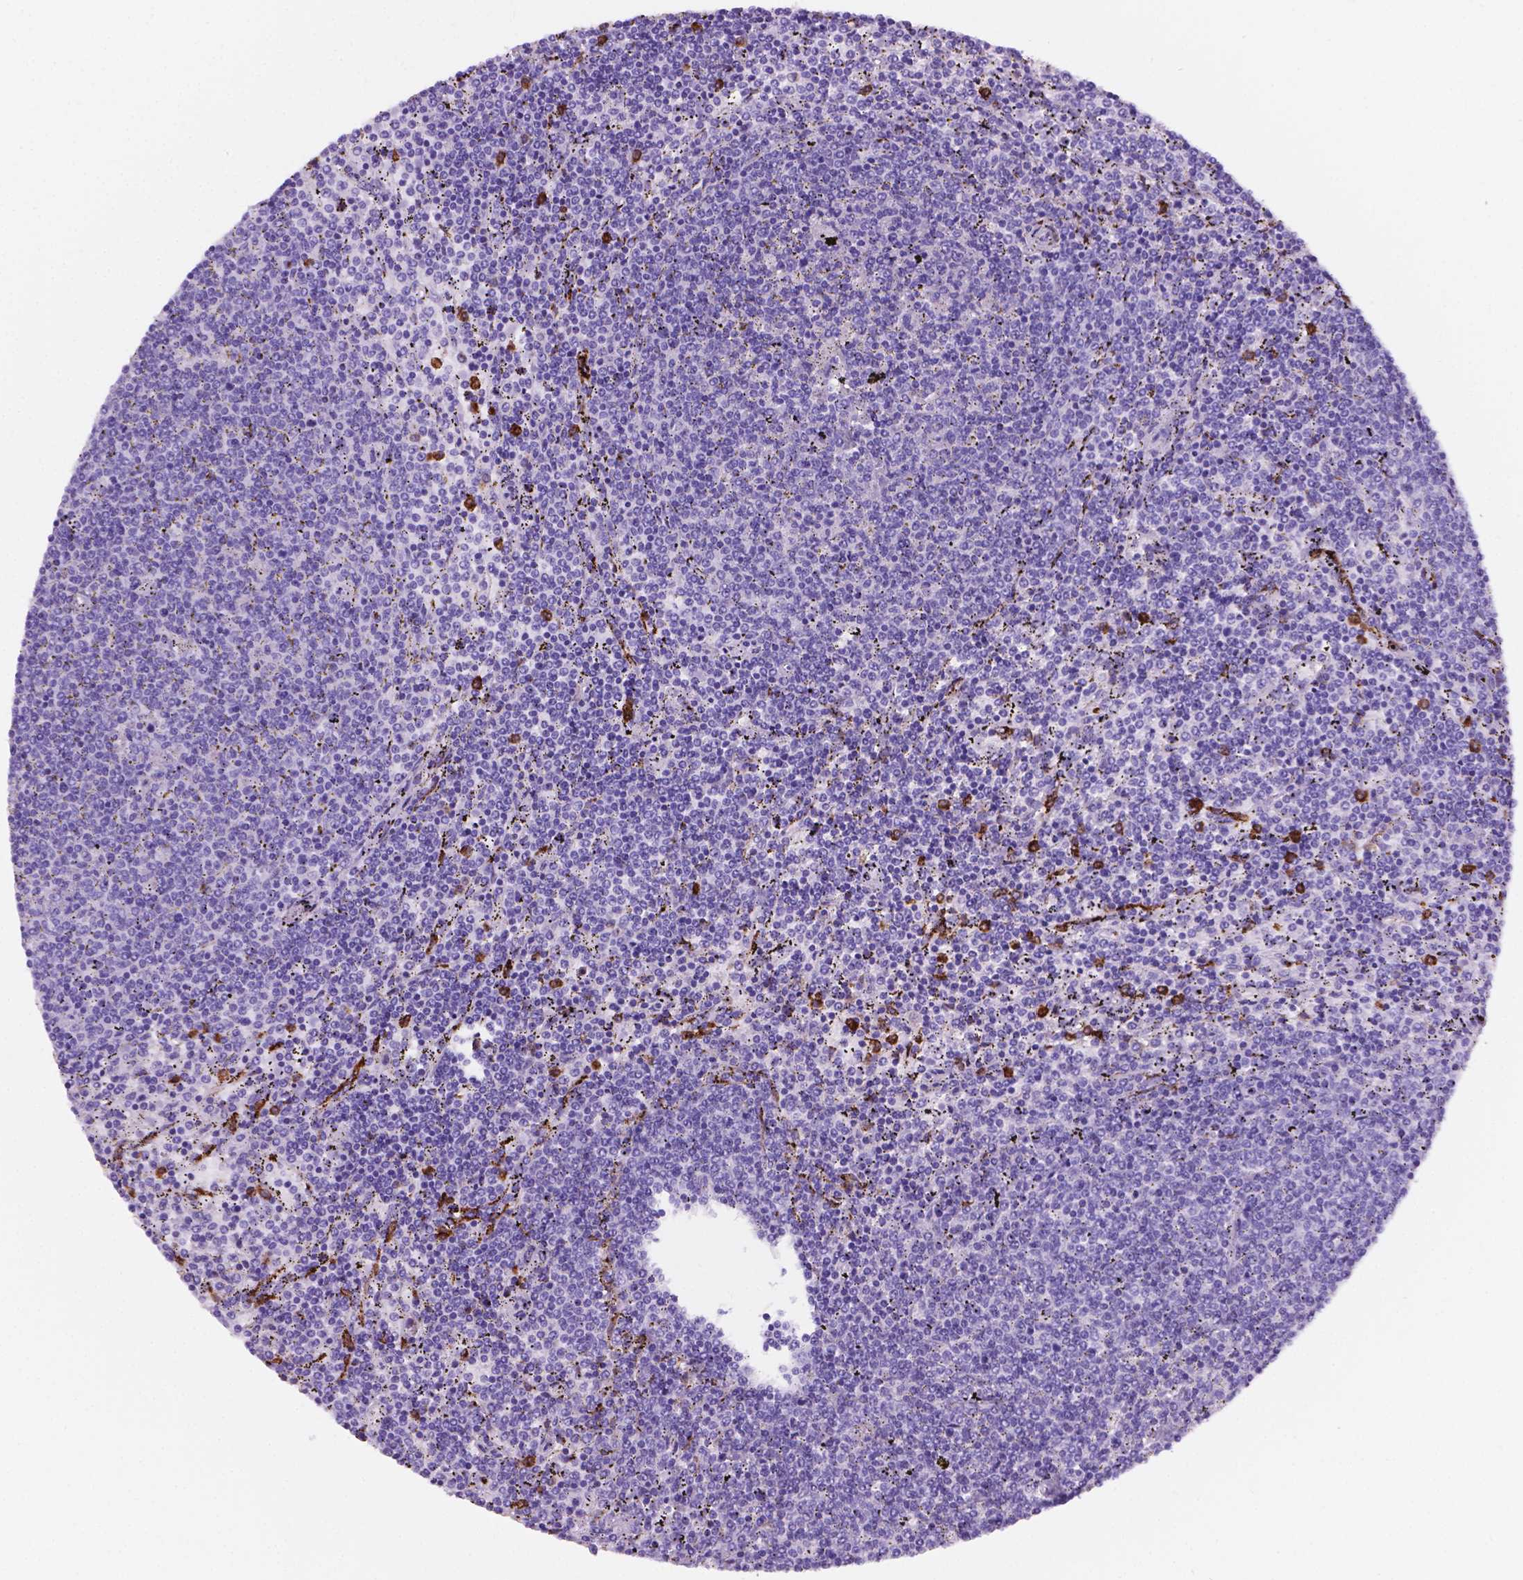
{"staining": {"intensity": "negative", "quantity": "none", "location": "none"}, "tissue": "lymphoma", "cell_type": "Tumor cells", "image_type": "cancer", "snomed": [{"axis": "morphology", "description": "Malignant lymphoma, non-Hodgkin's type, Low grade"}, {"axis": "topography", "description": "Spleen"}], "caption": "DAB (3,3'-diaminobenzidine) immunohistochemical staining of malignant lymphoma, non-Hodgkin's type (low-grade) reveals no significant staining in tumor cells. Brightfield microscopy of immunohistochemistry stained with DAB (3,3'-diaminobenzidine) (brown) and hematoxylin (blue), captured at high magnification.", "gene": "MACF1", "patient": {"sex": "female", "age": 50}}